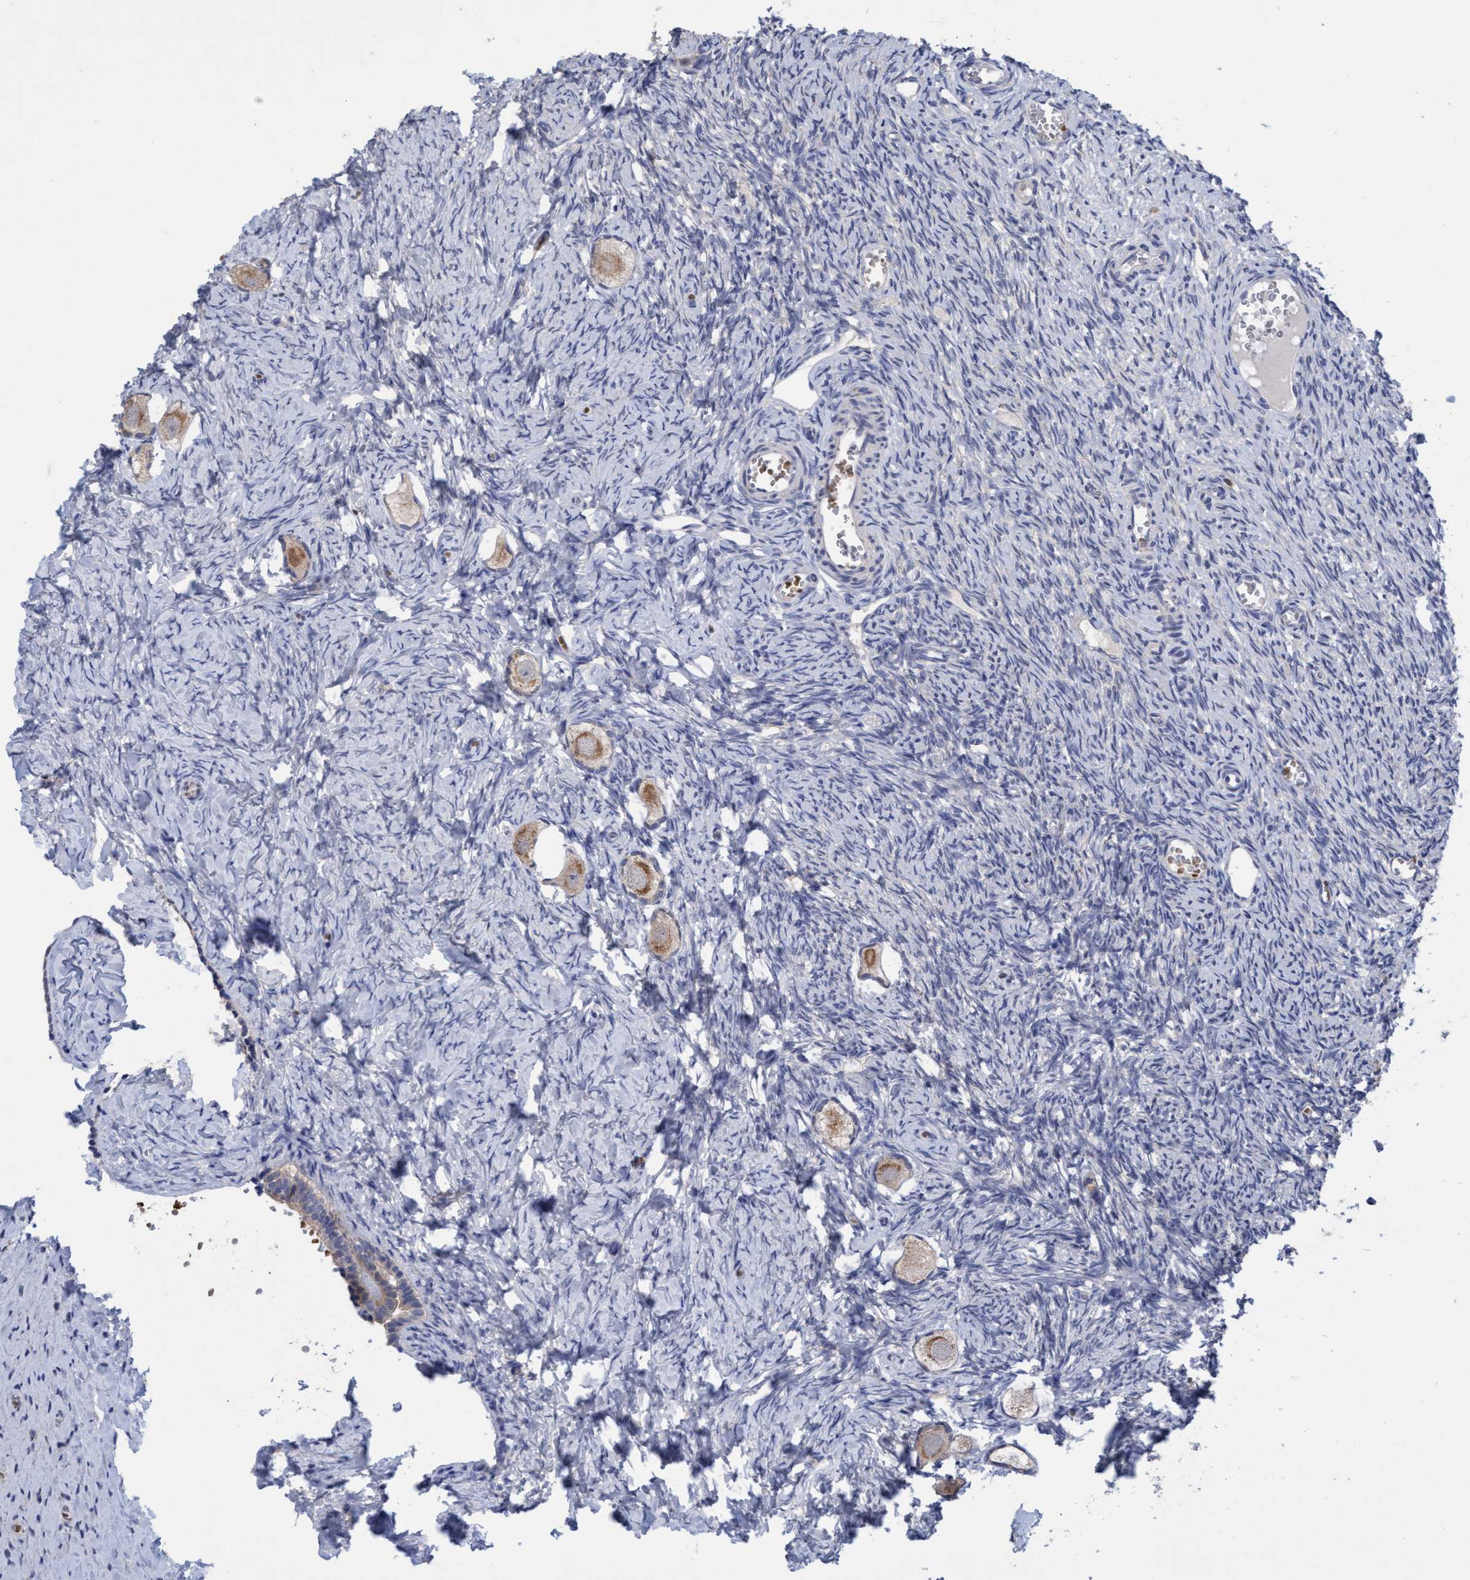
{"staining": {"intensity": "moderate", "quantity": ">75%", "location": "cytoplasmic/membranous"}, "tissue": "ovary", "cell_type": "Follicle cells", "image_type": "normal", "snomed": [{"axis": "morphology", "description": "Normal tissue, NOS"}, {"axis": "topography", "description": "Ovary"}], "caption": "Ovary stained with DAB immunohistochemistry displays medium levels of moderate cytoplasmic/membranous expression in about >75% of follicle cells.", "gene": "SEMA4D", "patient": {"sex": "female", "age": 27}}